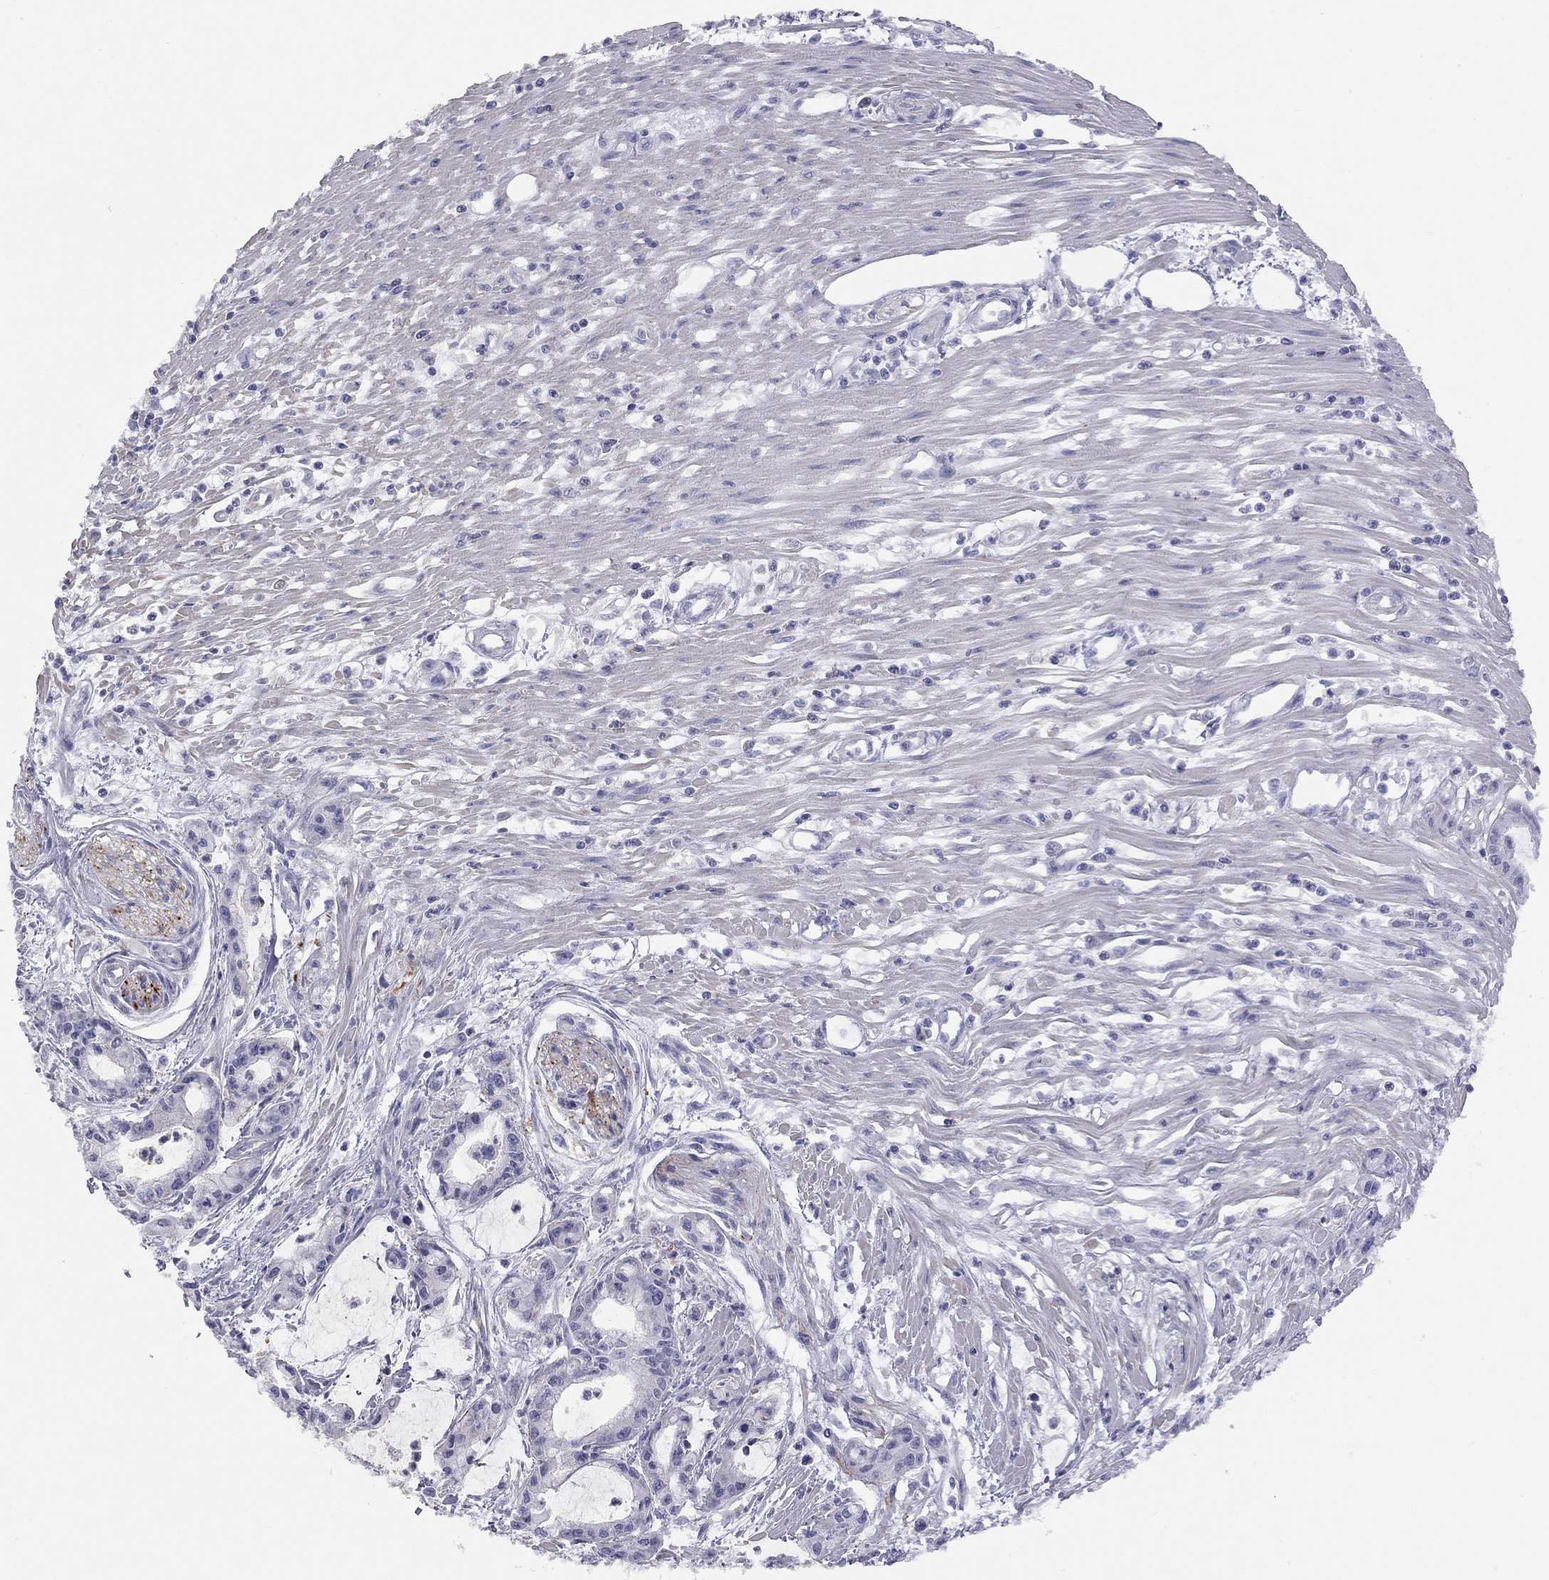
{"staining": {"intensity": "negative", "quantity": "none", "location": "none"}, "tissue": "pancreatic cancer", "cell_type": "Tumor cells", "image_type": "cancer", "snomed": [{"axis": "morphology", "description": "Adenocarcinoma, NOS"}, {"axis": "topography", "description": "Pancreas"}], "caption": "The image shows no significant staining in tumor cells of adenocarcinoma (pancreatic).", "gene": "ADCYAP1", "patient": {"sex": "male", "age": 48}}